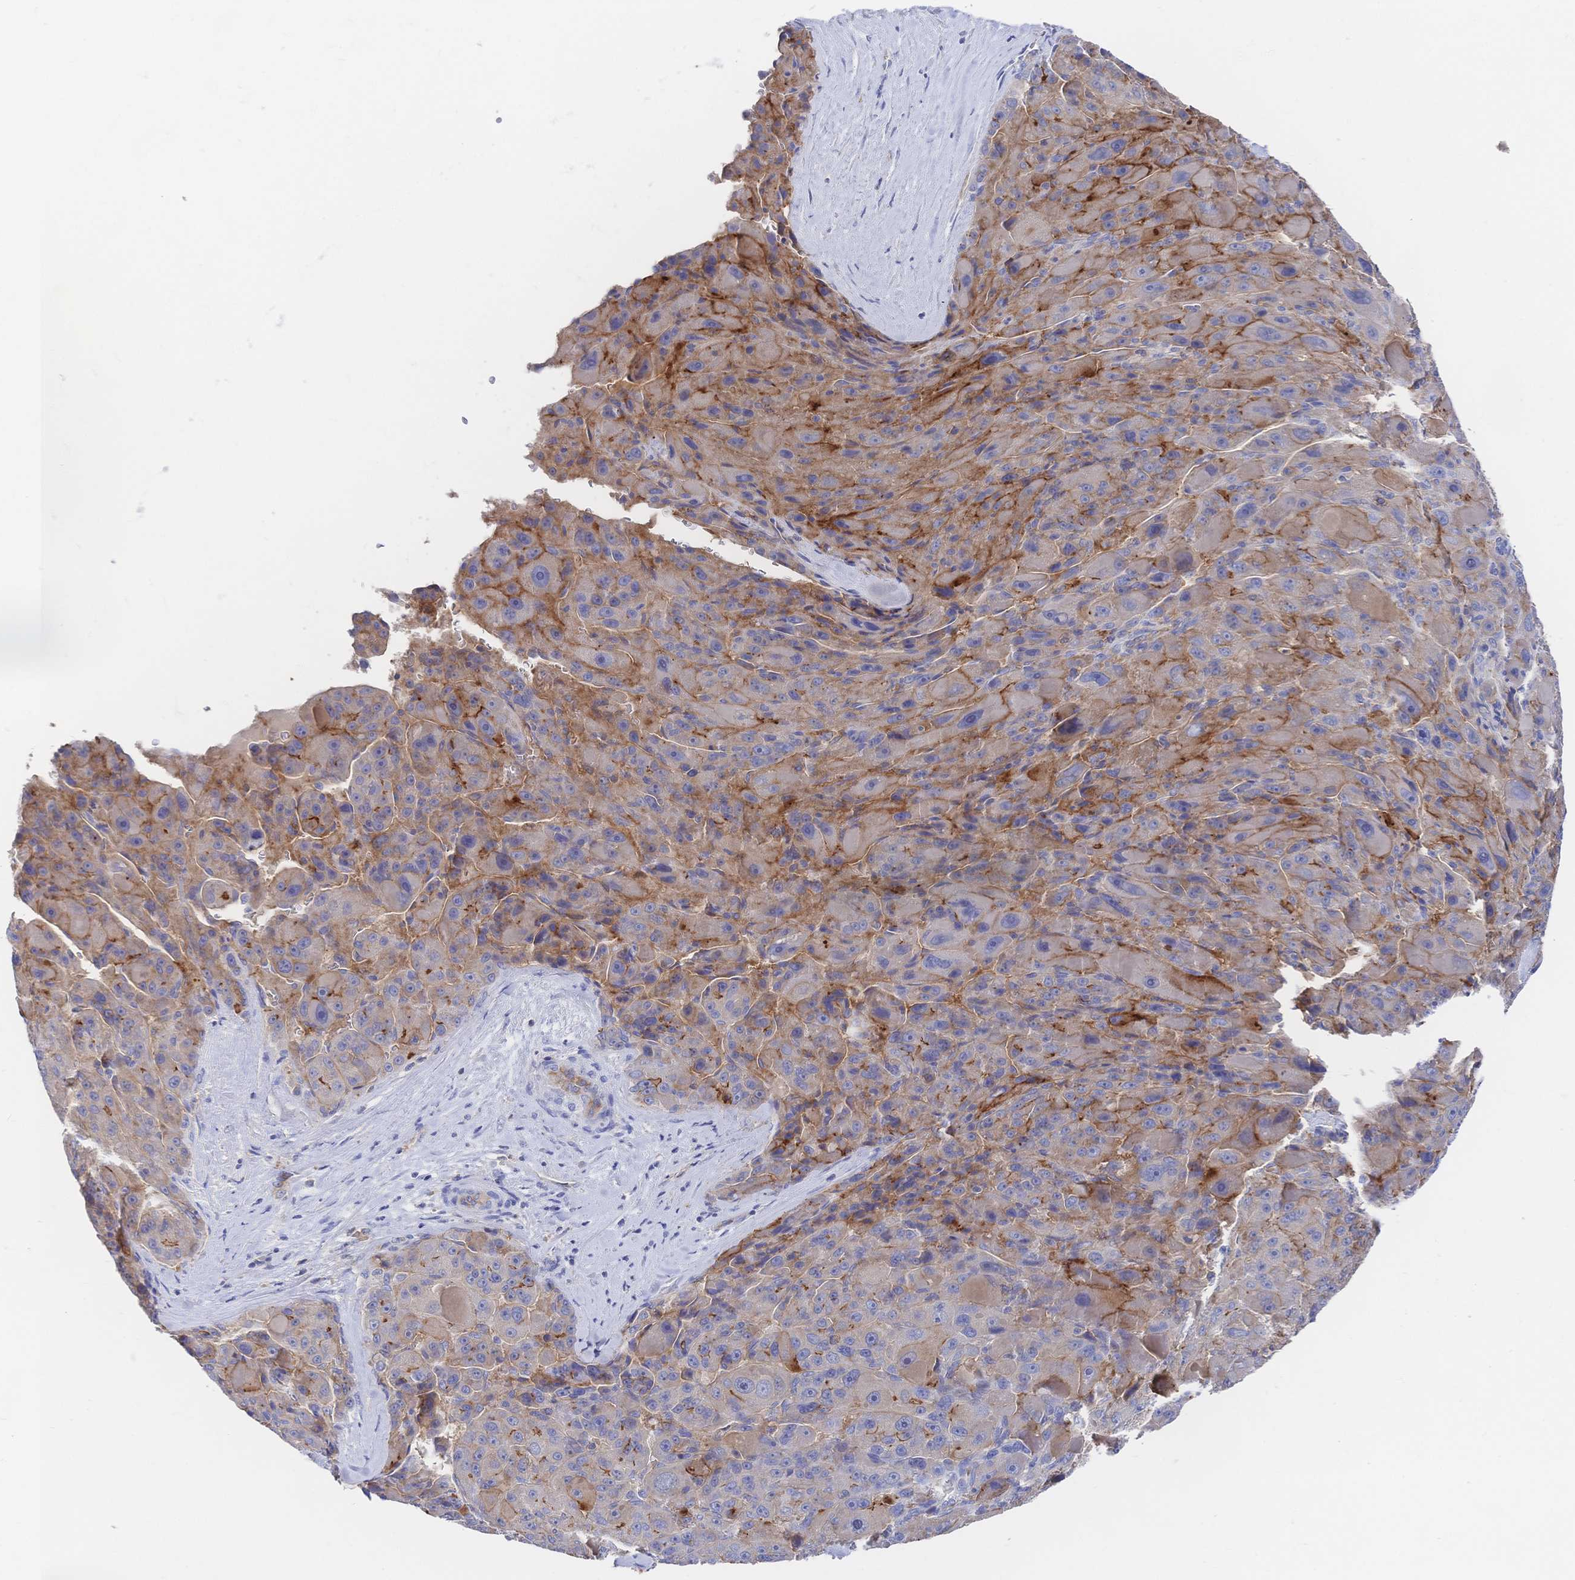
{"staining": {"intensity": "moderate", "quantity": "25%-75%", "location": "cytoplasmic/membranous"}, "tissue": "liver cancer", "cell_type": "Tumor cells", "image_type": "cancer", "snomed": [{"axis": "morphology", "description": "Carcinoma, Hepatocellular, NOS"}, {"axis": "topography", "description": "Liver"}], "caption": "Immunohistochemistry (IHC) photomicrograph of neoplastic tissue: human hepatocellular carcinoma (liver) stained using immunohistochemistry shows medium levels of moderate protein expression localized specifically in the cytoplasmic/membranous of tumor cells, appearing as a cytoplasmic/membranous brown color.", "gene": "F11R", "patient": {"sex": "male", "age": 76}}